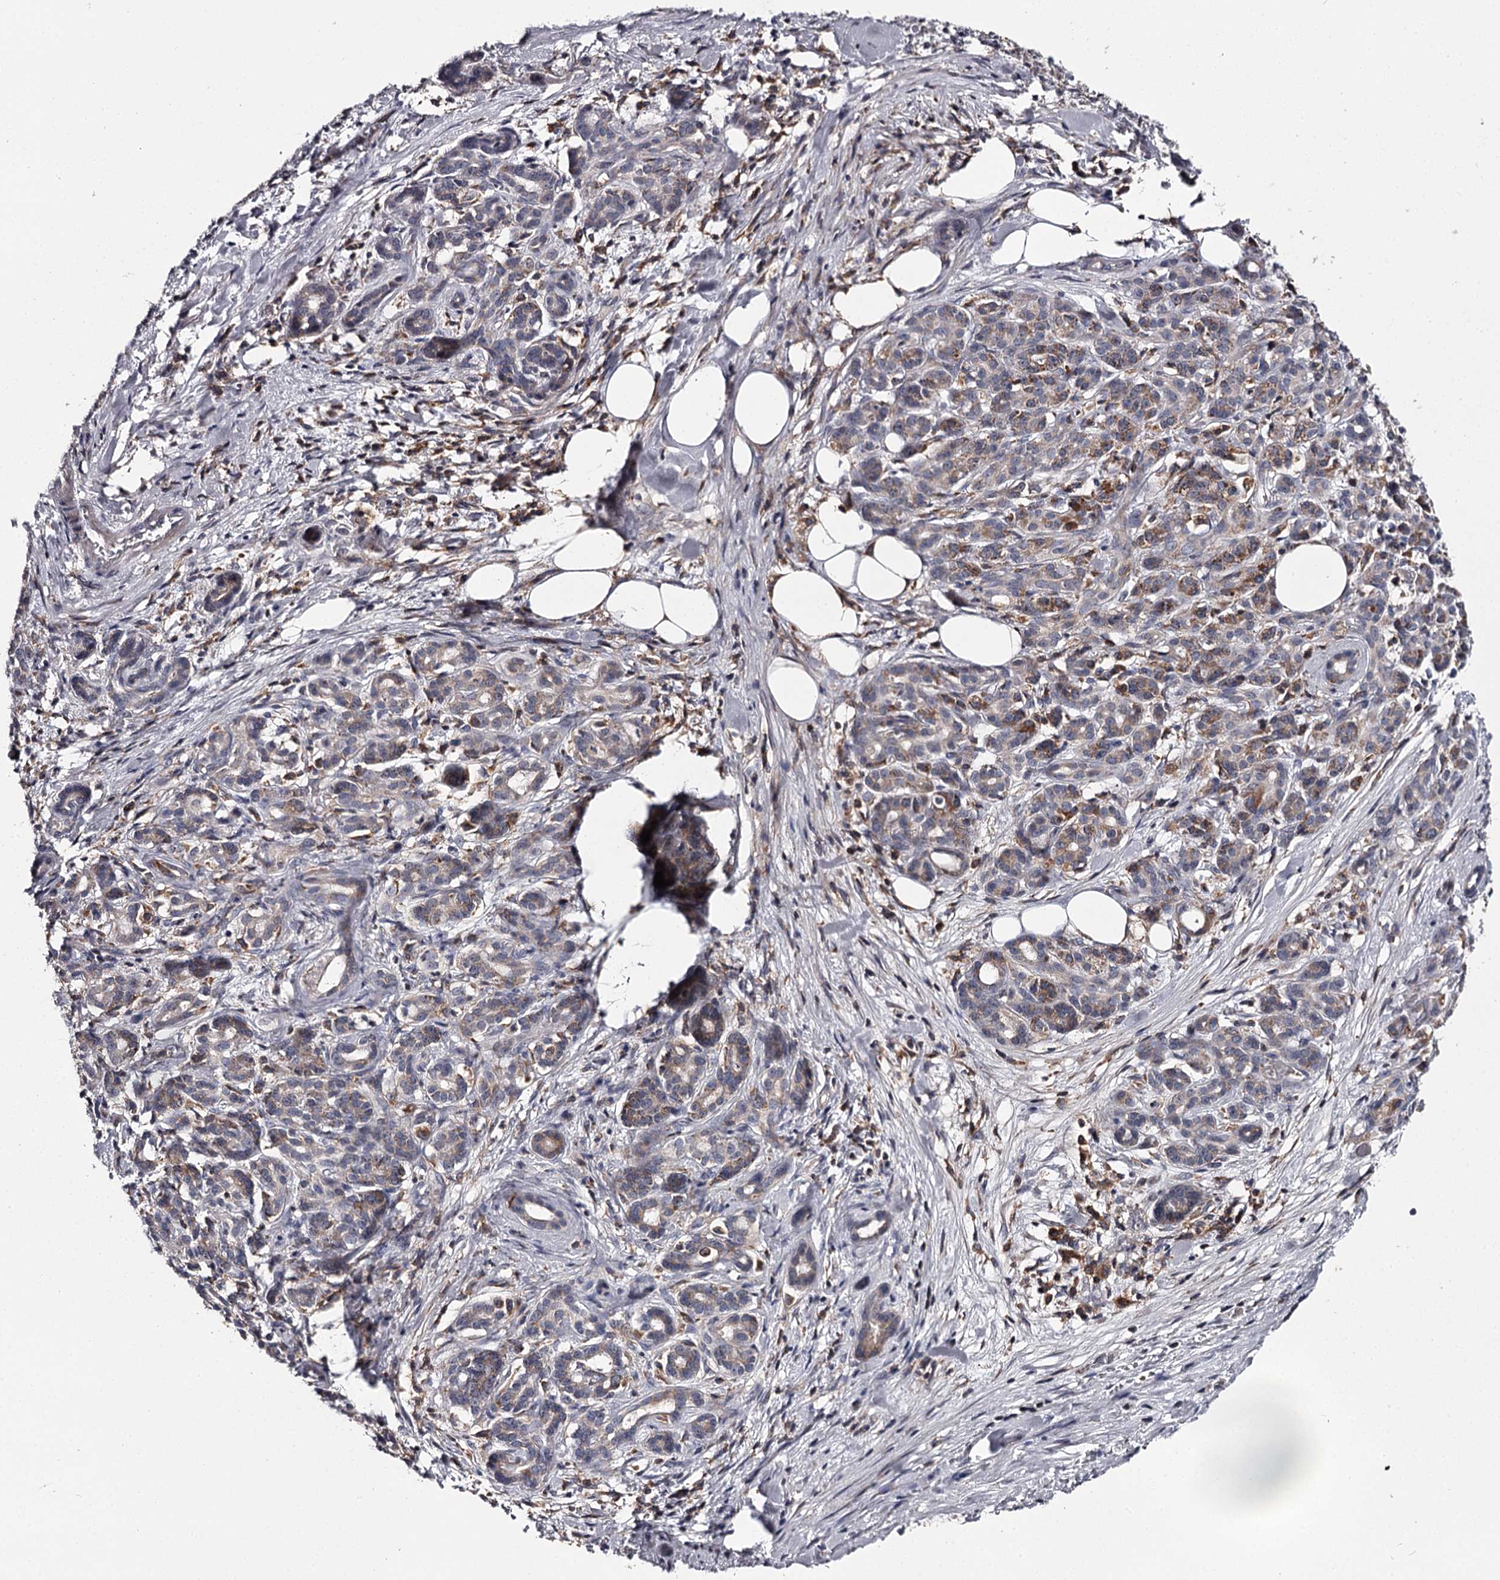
{"staining": {"intensity": "weak", "quantity": ">75%", "location": "cytoplasmic/membranous"}, "tissue": "pancreatic cancer", "cell_type": "Tumor cells", "image_type": "cancer", "snomed": [{"axis": "morphology", "description": "Adenocarcinoma, NOS"}, {"axis": "topography", "description": "Pancreas"}], "caption": "Weak cytoplasmic/membranous protein staining is identified in about >75% of tumor cells in pancreatic cancer.", "gene": "RASSF6", "patient": {"sex": "female", "age": 66}}